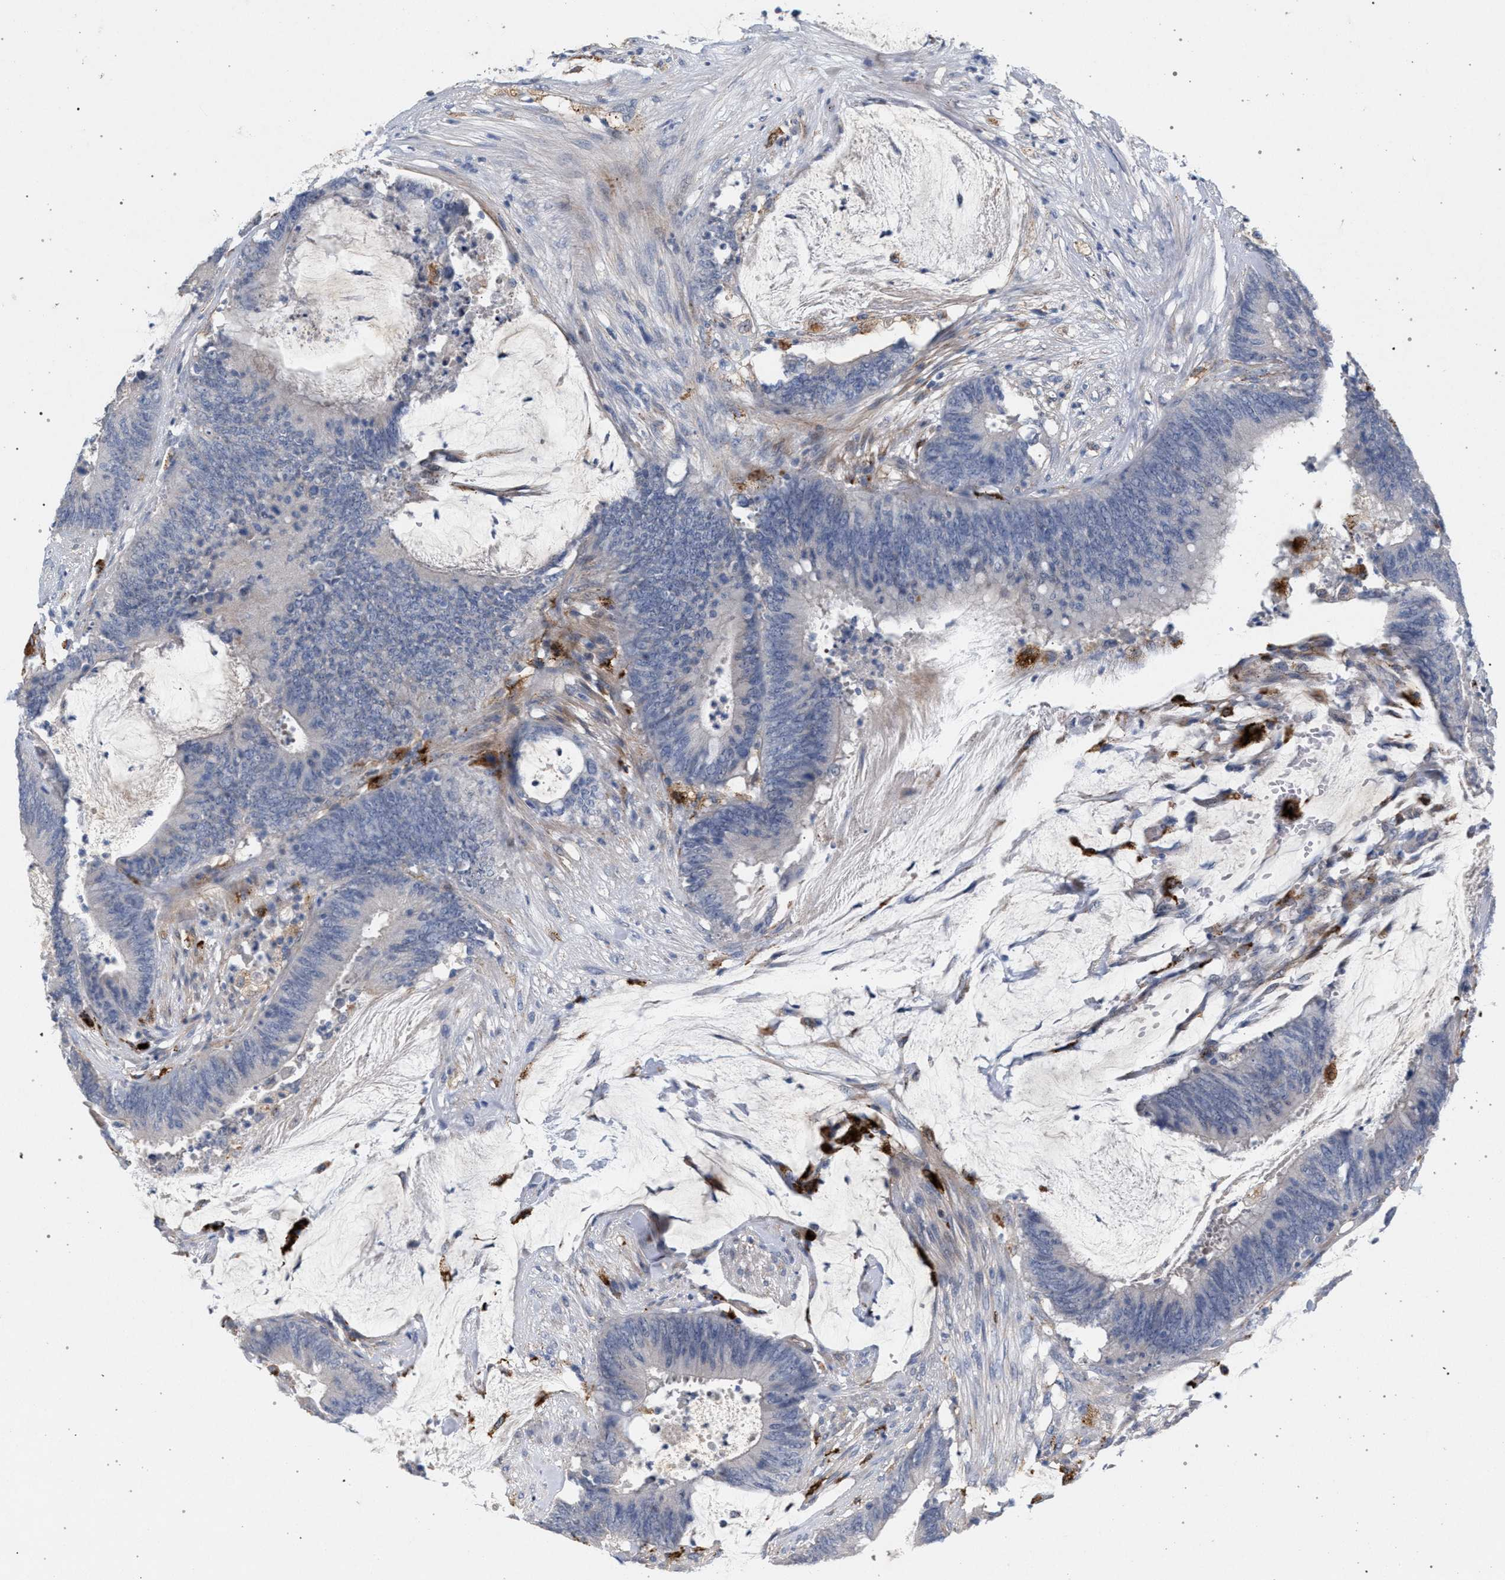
{"staining": {"intensity": "negative", "quantity": "none", "location": "none"}, "tissue": "colorectal cancer", "cell_type": "Tumor cells", "image_type": "cancer", "snomed": [{"axis": "morphology", "description": "Adenocarcinoma, NOS"}, {"axis": "topography", "description": "Rectum"}], "caption": "IHC micrograph of neoplastic tissue: human colorectal cancer stained with DAB demonstrates no significant protein expression in tumor cells. Nuclei are stained in blue.", "gene": "MAMDC2", "patient": {"sex": "female", "age": 66}}